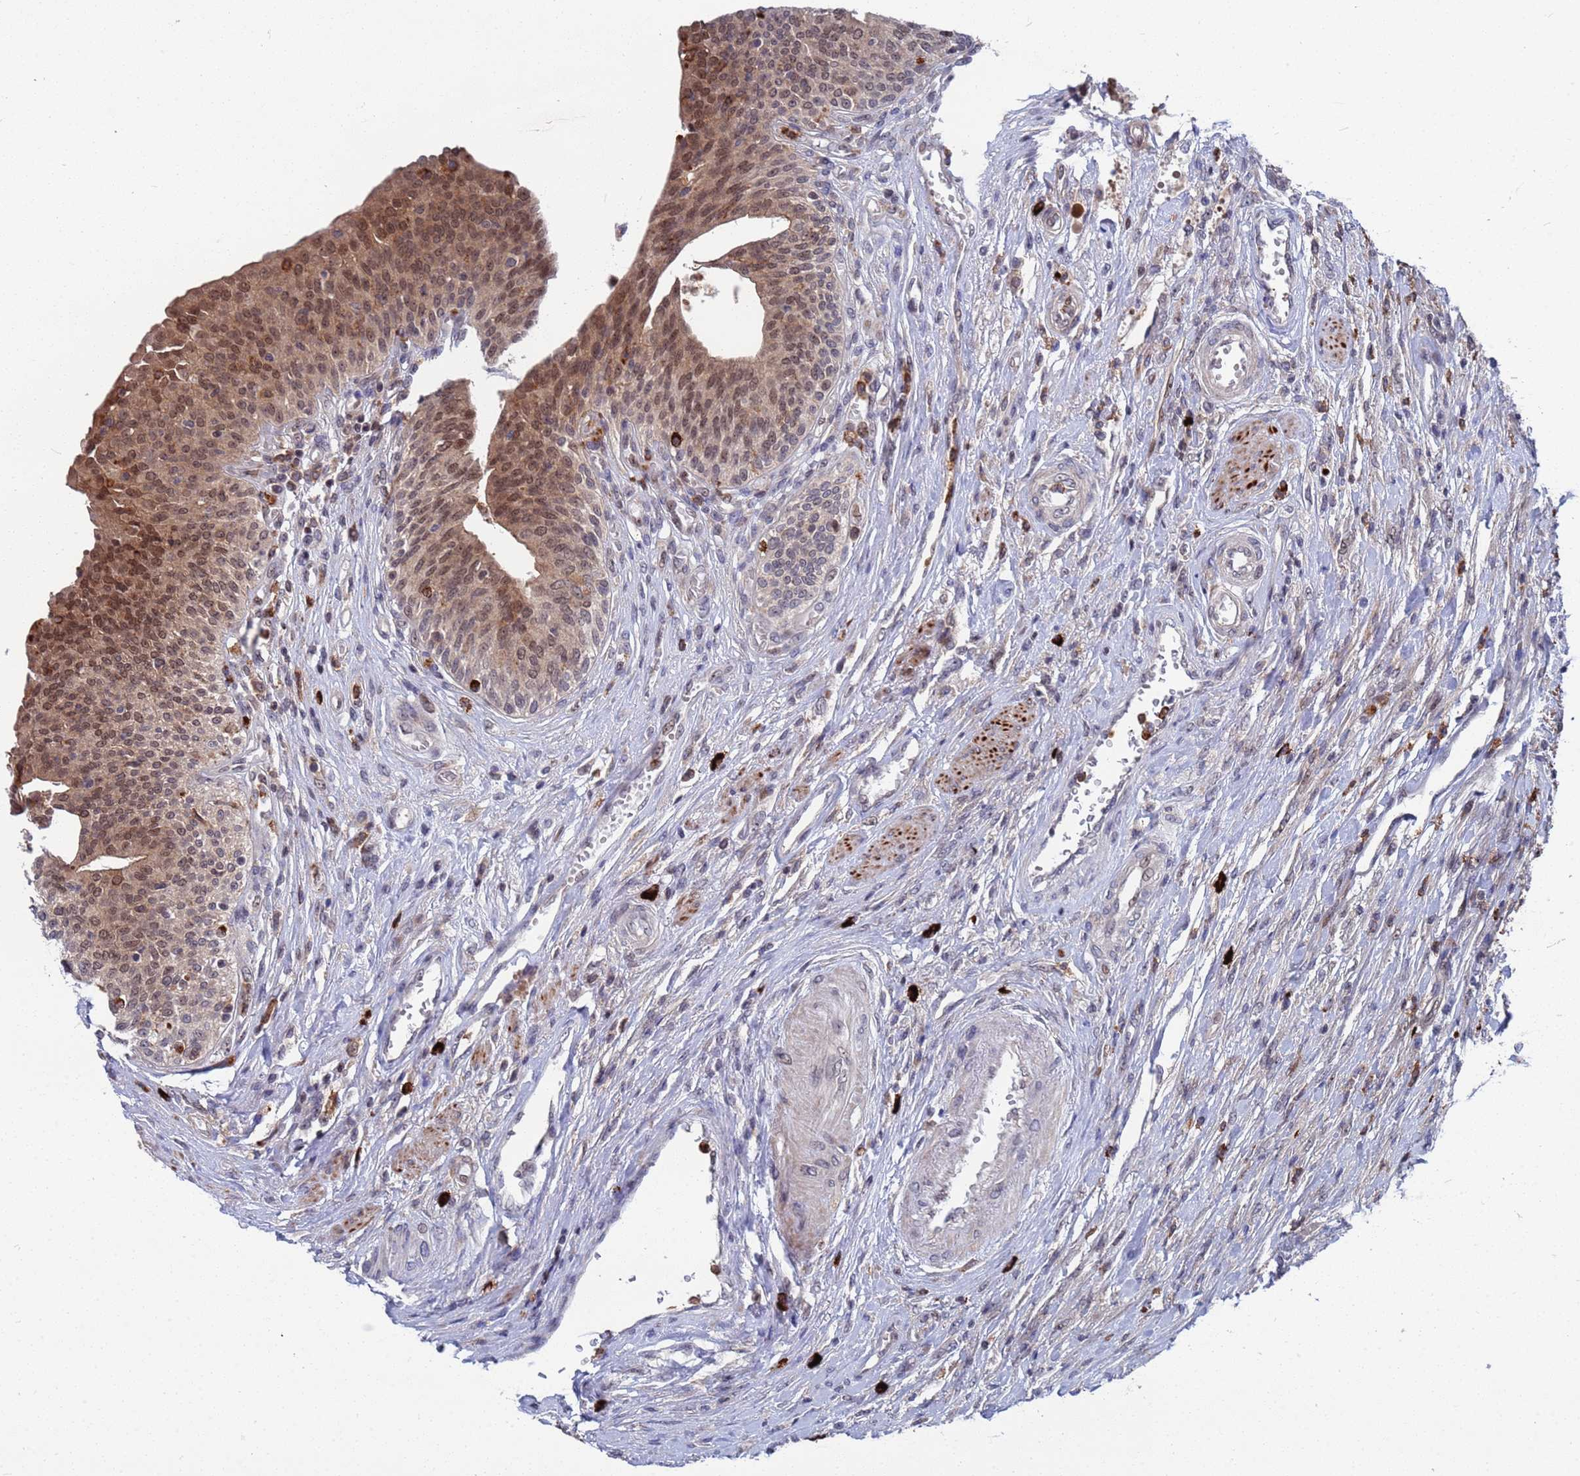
{"staining": {"intensity": "moderate", "quantity": "25%-75%", "location": "cytoplasmic/membranous,nuclear"}, "tissue": "urothelial cancer", "cell_type": "Tumor cells", "image_type": "cancer", "snomed": [{"axis": "morphology", "description": "Urothelial carcinoma, High grade"}, {"axis": "topography", "description": "Urinary bladder"}], "caption": "Urothelial cancer stained for a protein demonstrates moderate cytoplasmic/membranous and nuclear positivity in tumor cells.", "gene": "TMBIM6", "patient": {"sex": "female", "age": 79}}